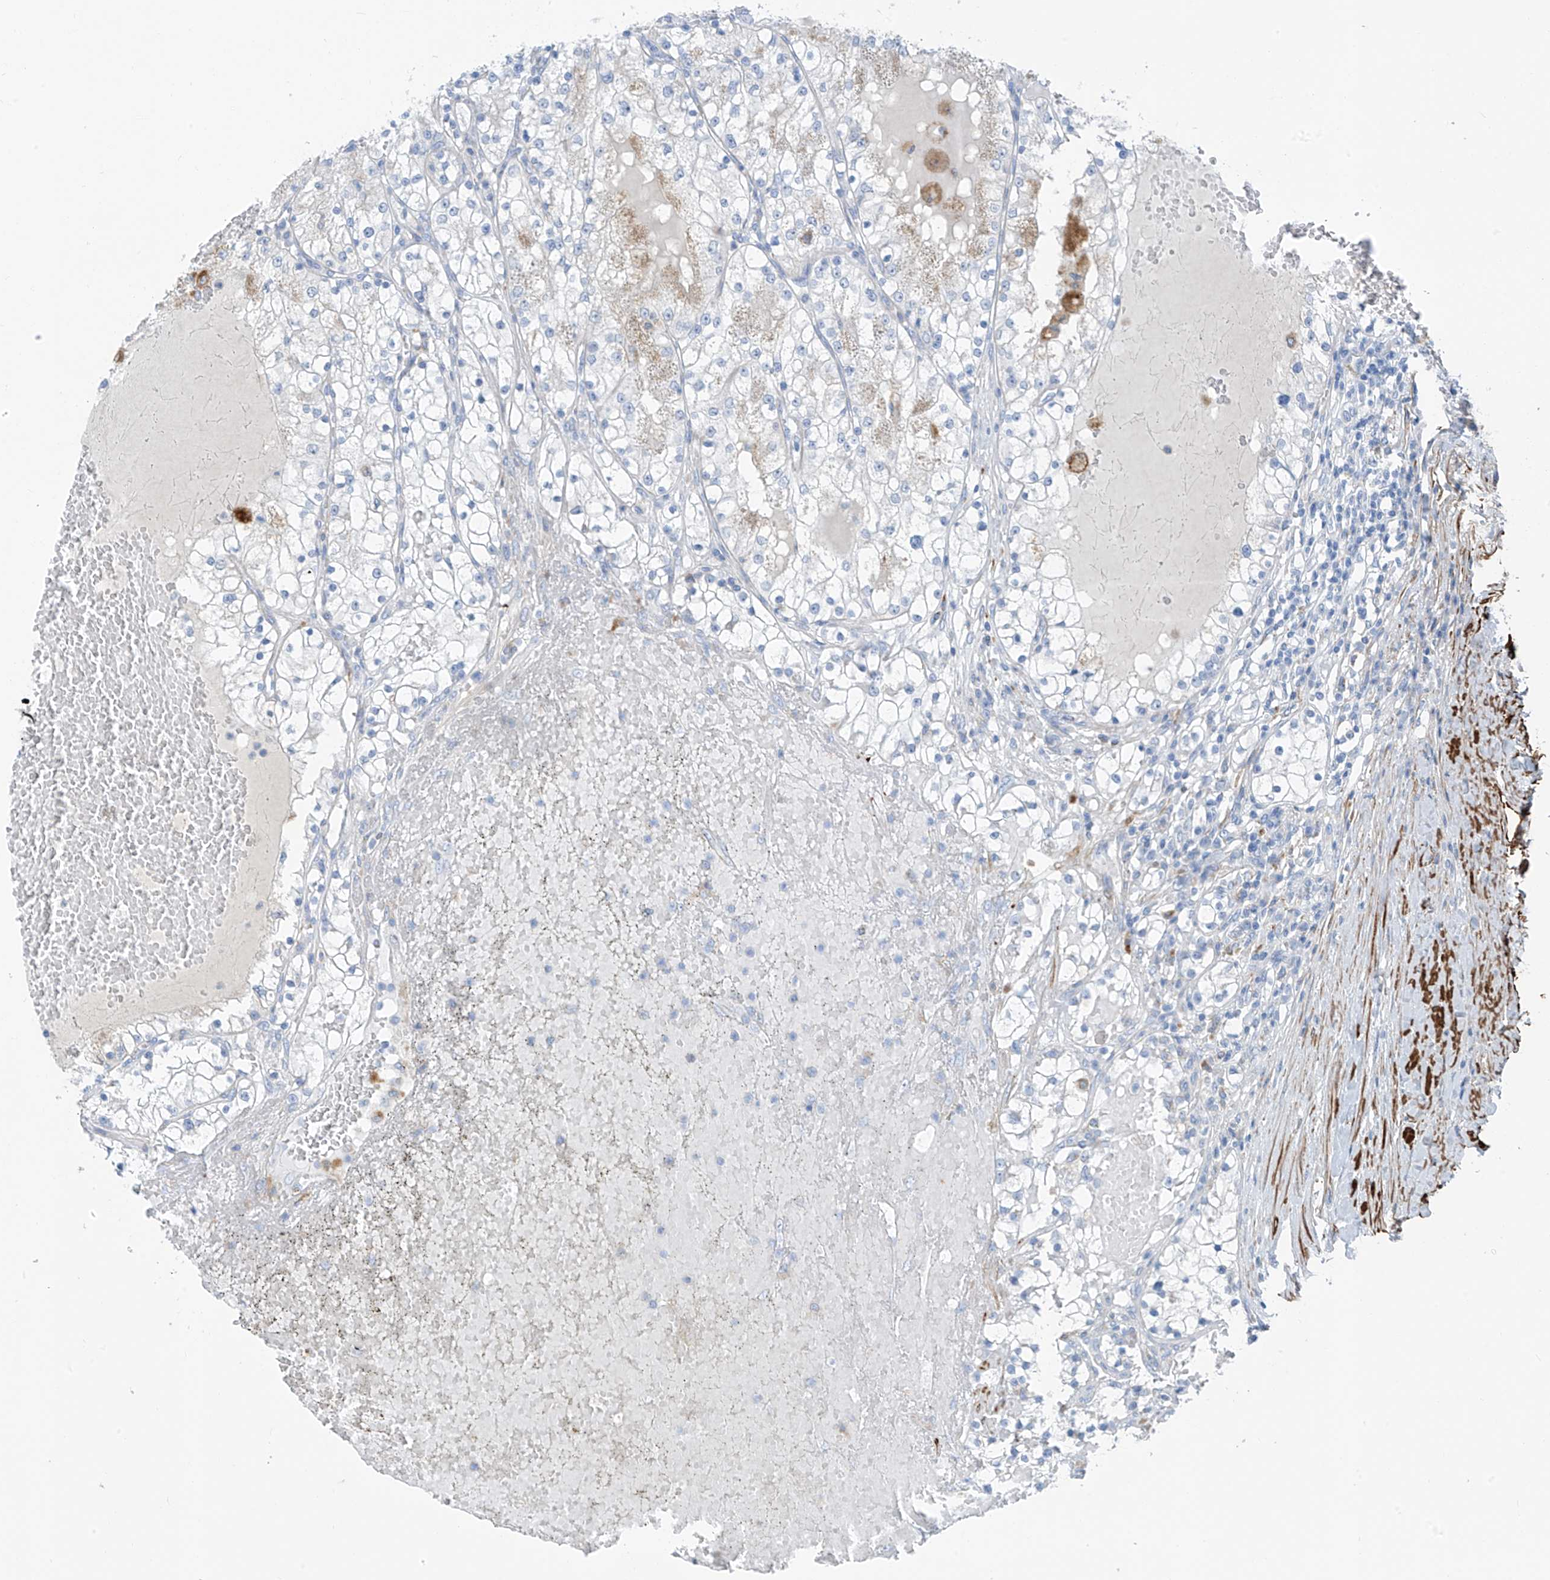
{"staining": {"intensity": "weak", "quantity": "<25%", "location": "cytoplasmic/membranous"}, "tissue": "renal cancer", "cell_type": "Tumor cells", "image_type": "cancer", "snomed": [{"axis": "morphology", "description": "Normal tissue, NOS"}, {"axis": "morphology", "description": "Adenocarcinoma, NOS"}, {"axis": "topography", "description": "Kidney"}], "caption": "There is no significant positivity in tumor cells of renal adenocarcinoma.", "gene": "GLMP", "patient": {"sex": "male", "age": 68}}